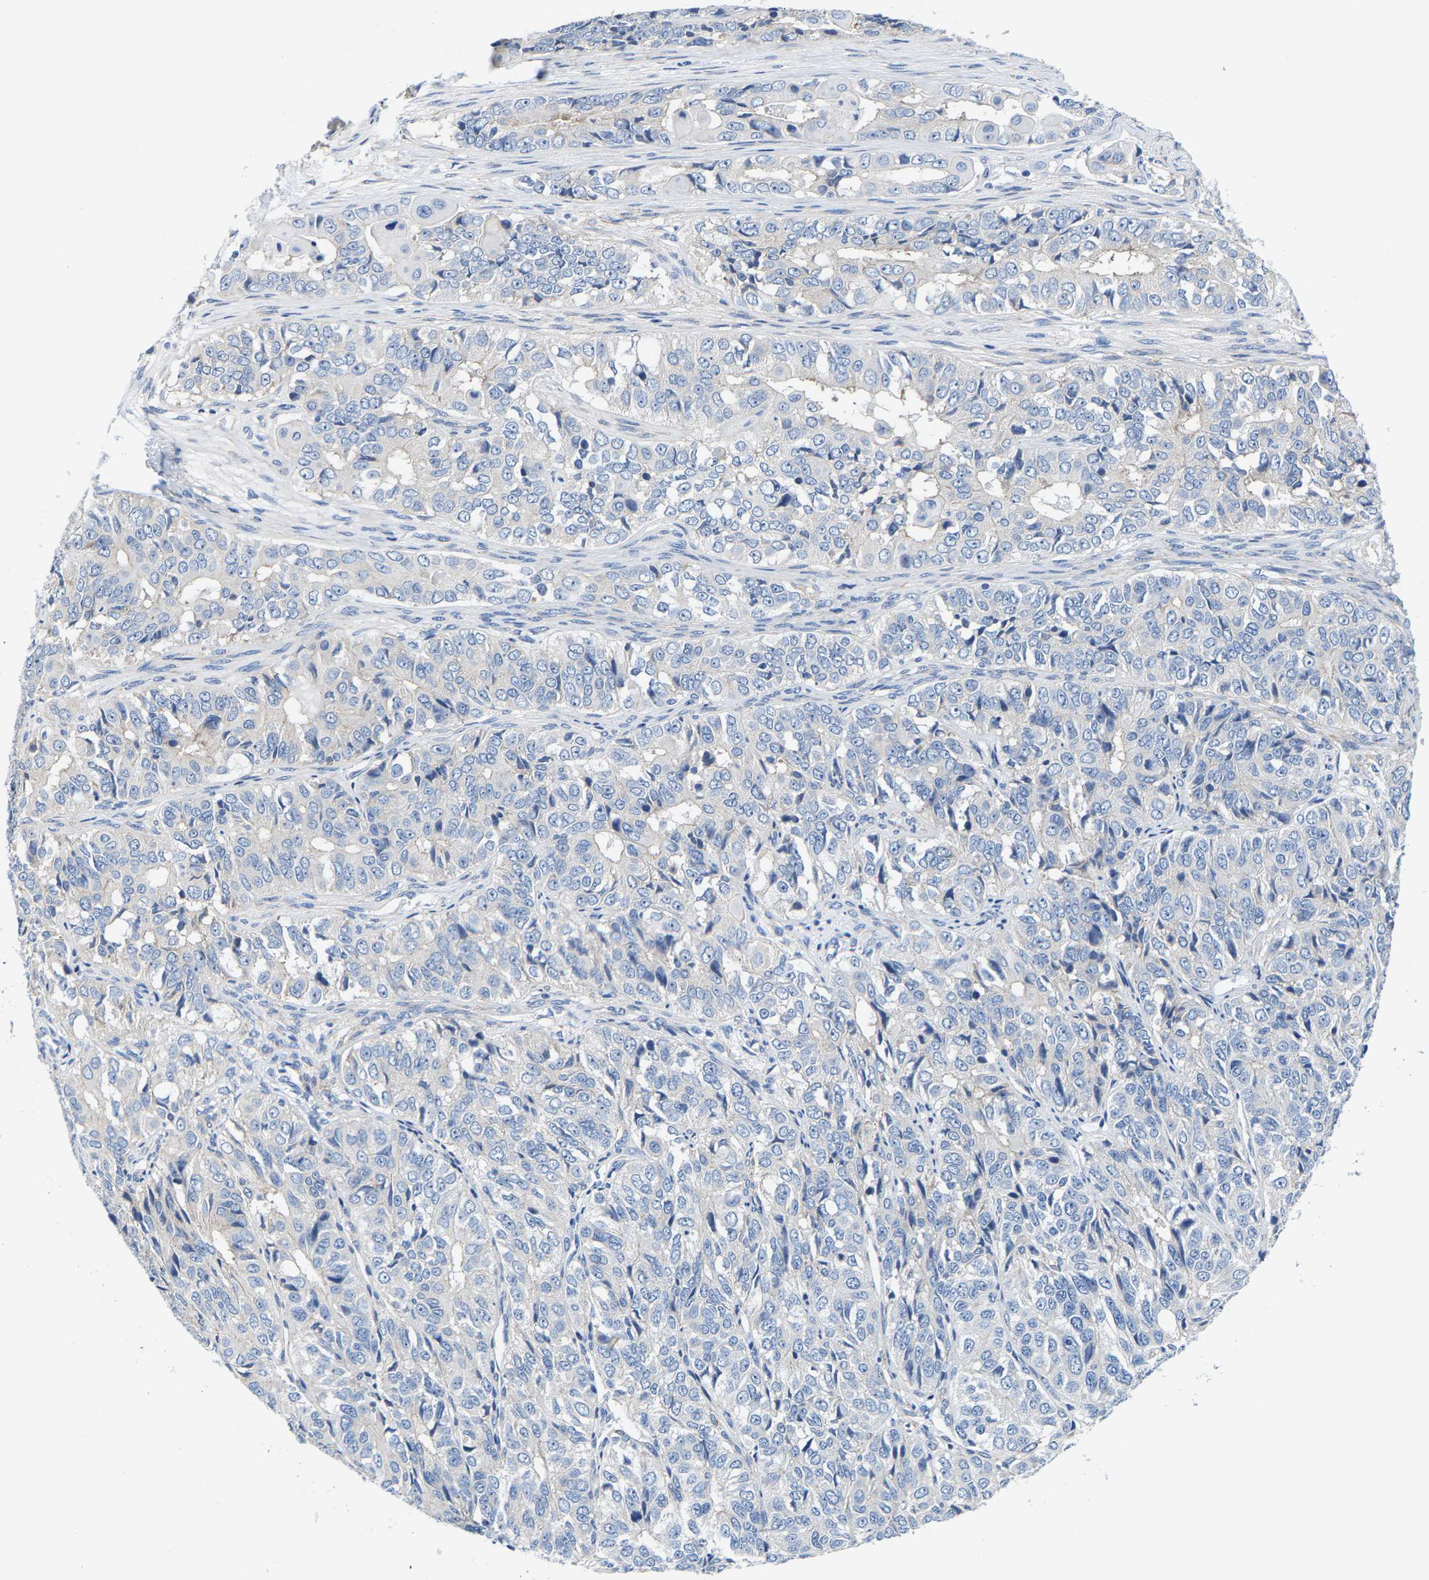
{"staining": {"intensity": "negative", "quantity": "none", "location": "none"}, "tissue": "ovarian cancer", "cell_type": "Tumor cells", "image_type": "cancer", "snomed": [{"axis": "morphology", "description": "Carcinoma, endometroid"}, {"axis": "topography", "description": "Ovary"}], "caption": "A micrograph of ovarian cancer stained for a protein reveals no brown staining in tumor cells. (DAB (3,3'-diaminobenzidine) immunohistochemistry (IHC), high magnification).", "gene": "DSCAM", "patient": {"sex": "female", "age": 51}}